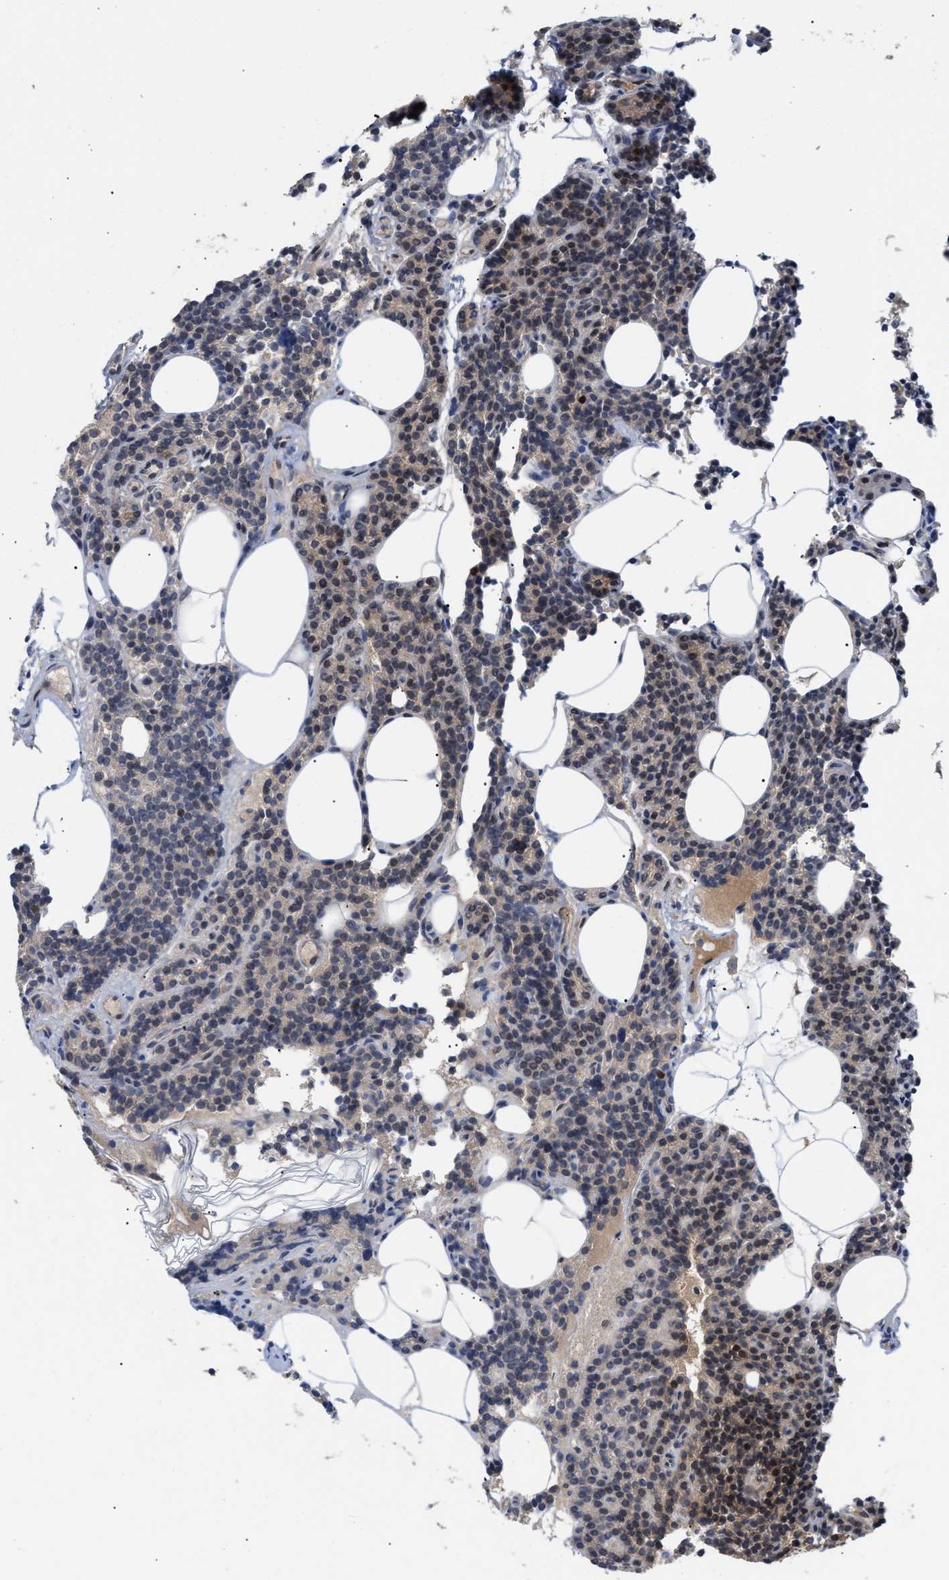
{"staining": {"intensity": "weak", "quantity": "<25%", "location": "cytoplasmic/membranous"}, "tissue": "parathyroid gland", "cell_type": "Glandular cells", "image_type": "normal", "snomed": [{"axis": "morphology", "description": "Normal tissue, NOS"}, {"axis": "morphology", "description": "Adenoma, NOS"}, {"axis": "topography", "description": "Parathyroid gland"}], "caption": "DAB immunohistochemical staining of unremarkable human parathyroid gland reveals no significant positivity in glandular cells.", "gene": "TP53I3", "patient": {"sex": "female", "age": 43}}